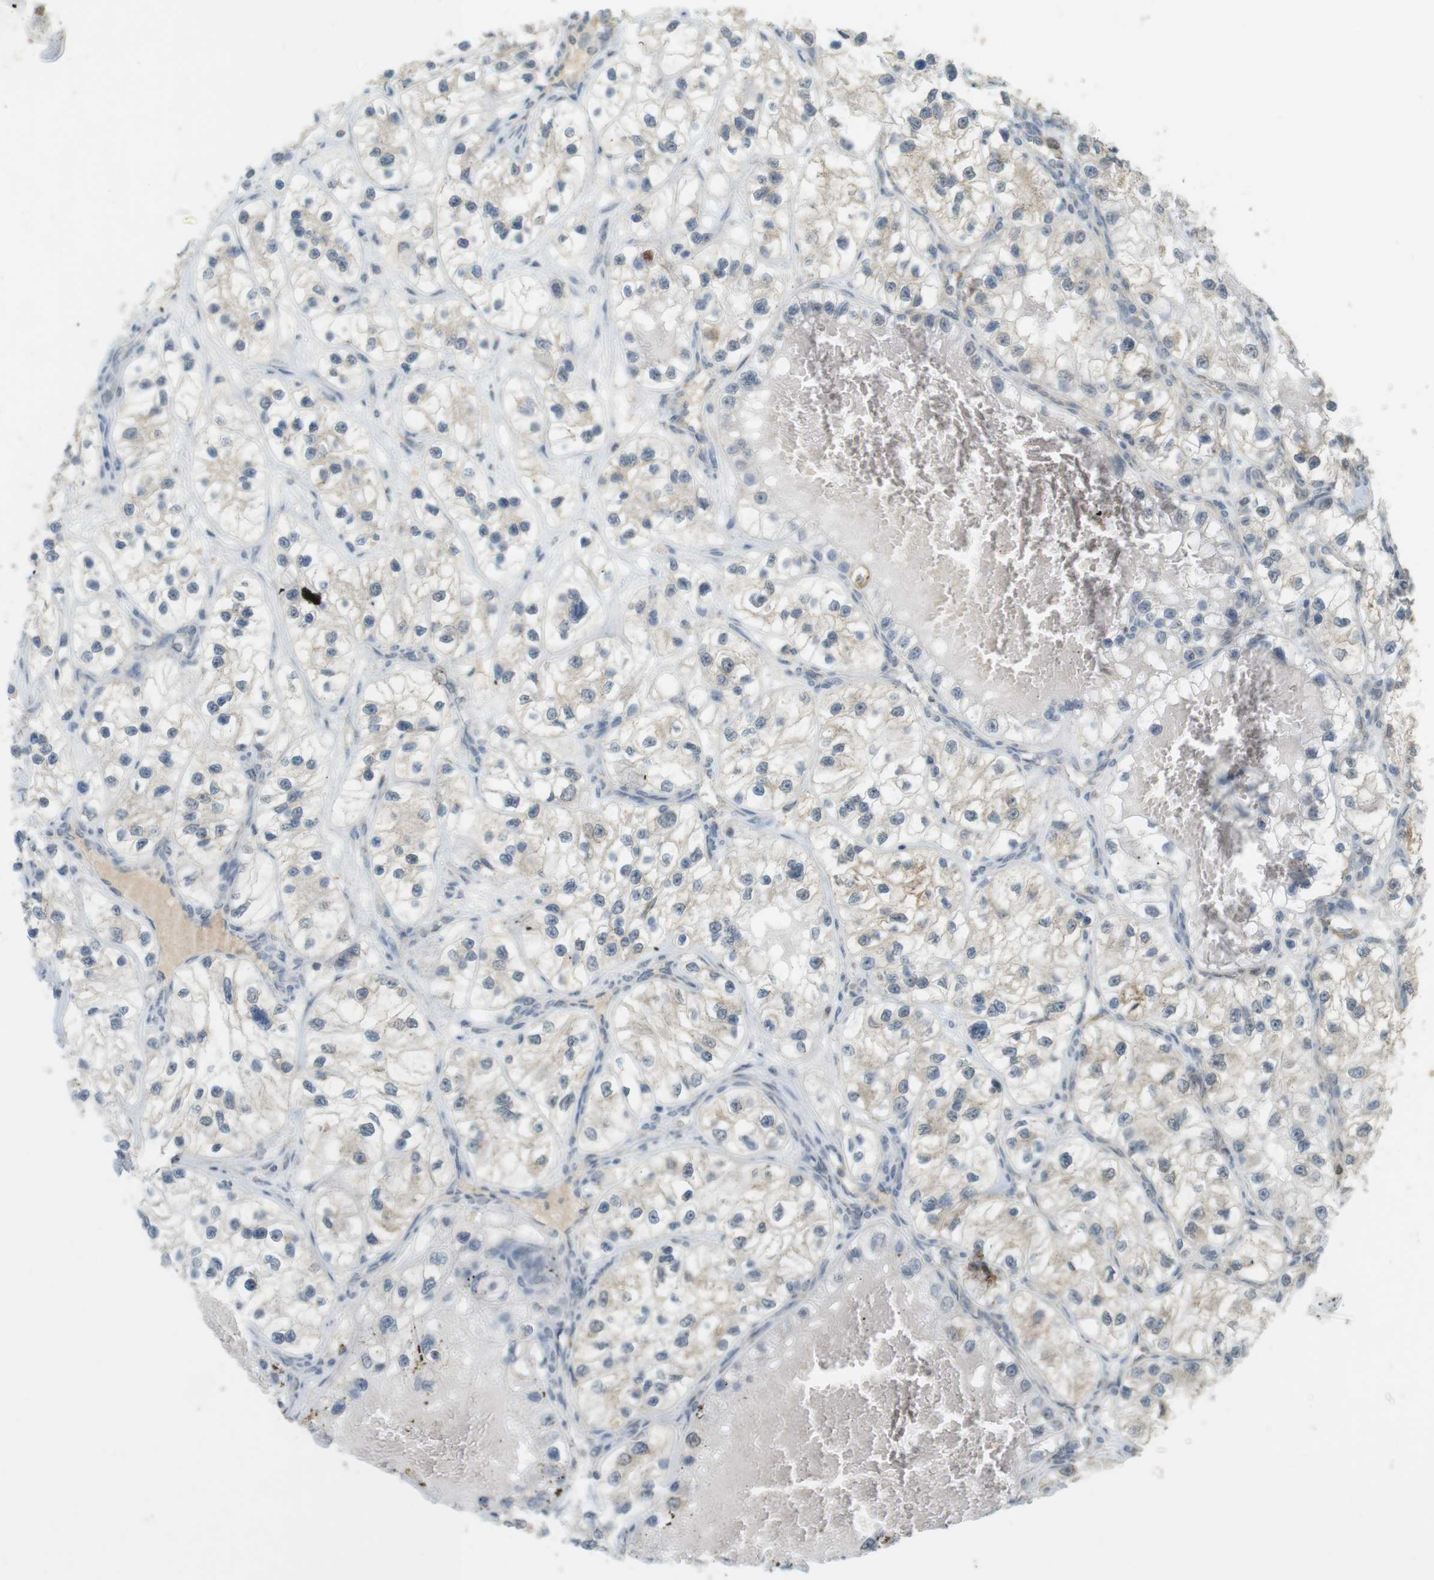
{"staining": {"intensity": "weak", "quantity": "25%-75%", "location": "cytoplasmic/membranous"}, "tissue": "renal cancer", "cell_type": "Tumor cells", "image_type": "cancer", "snomed": [{"axis": "morphology", "description": "Adenocarcinoma, NOS"}, {"axis": "topography", "description": "Kidney"}], "caption": "An immunohistochemistry histopathology image of neoplastic tissue is shown. Protein staining in brown labels weak cytoplasmic/membranous positivity in adenocarcinoma (renal) within tumor cells.", "gene": "TTK", "patient": {"sex": "female", "age": 57}}